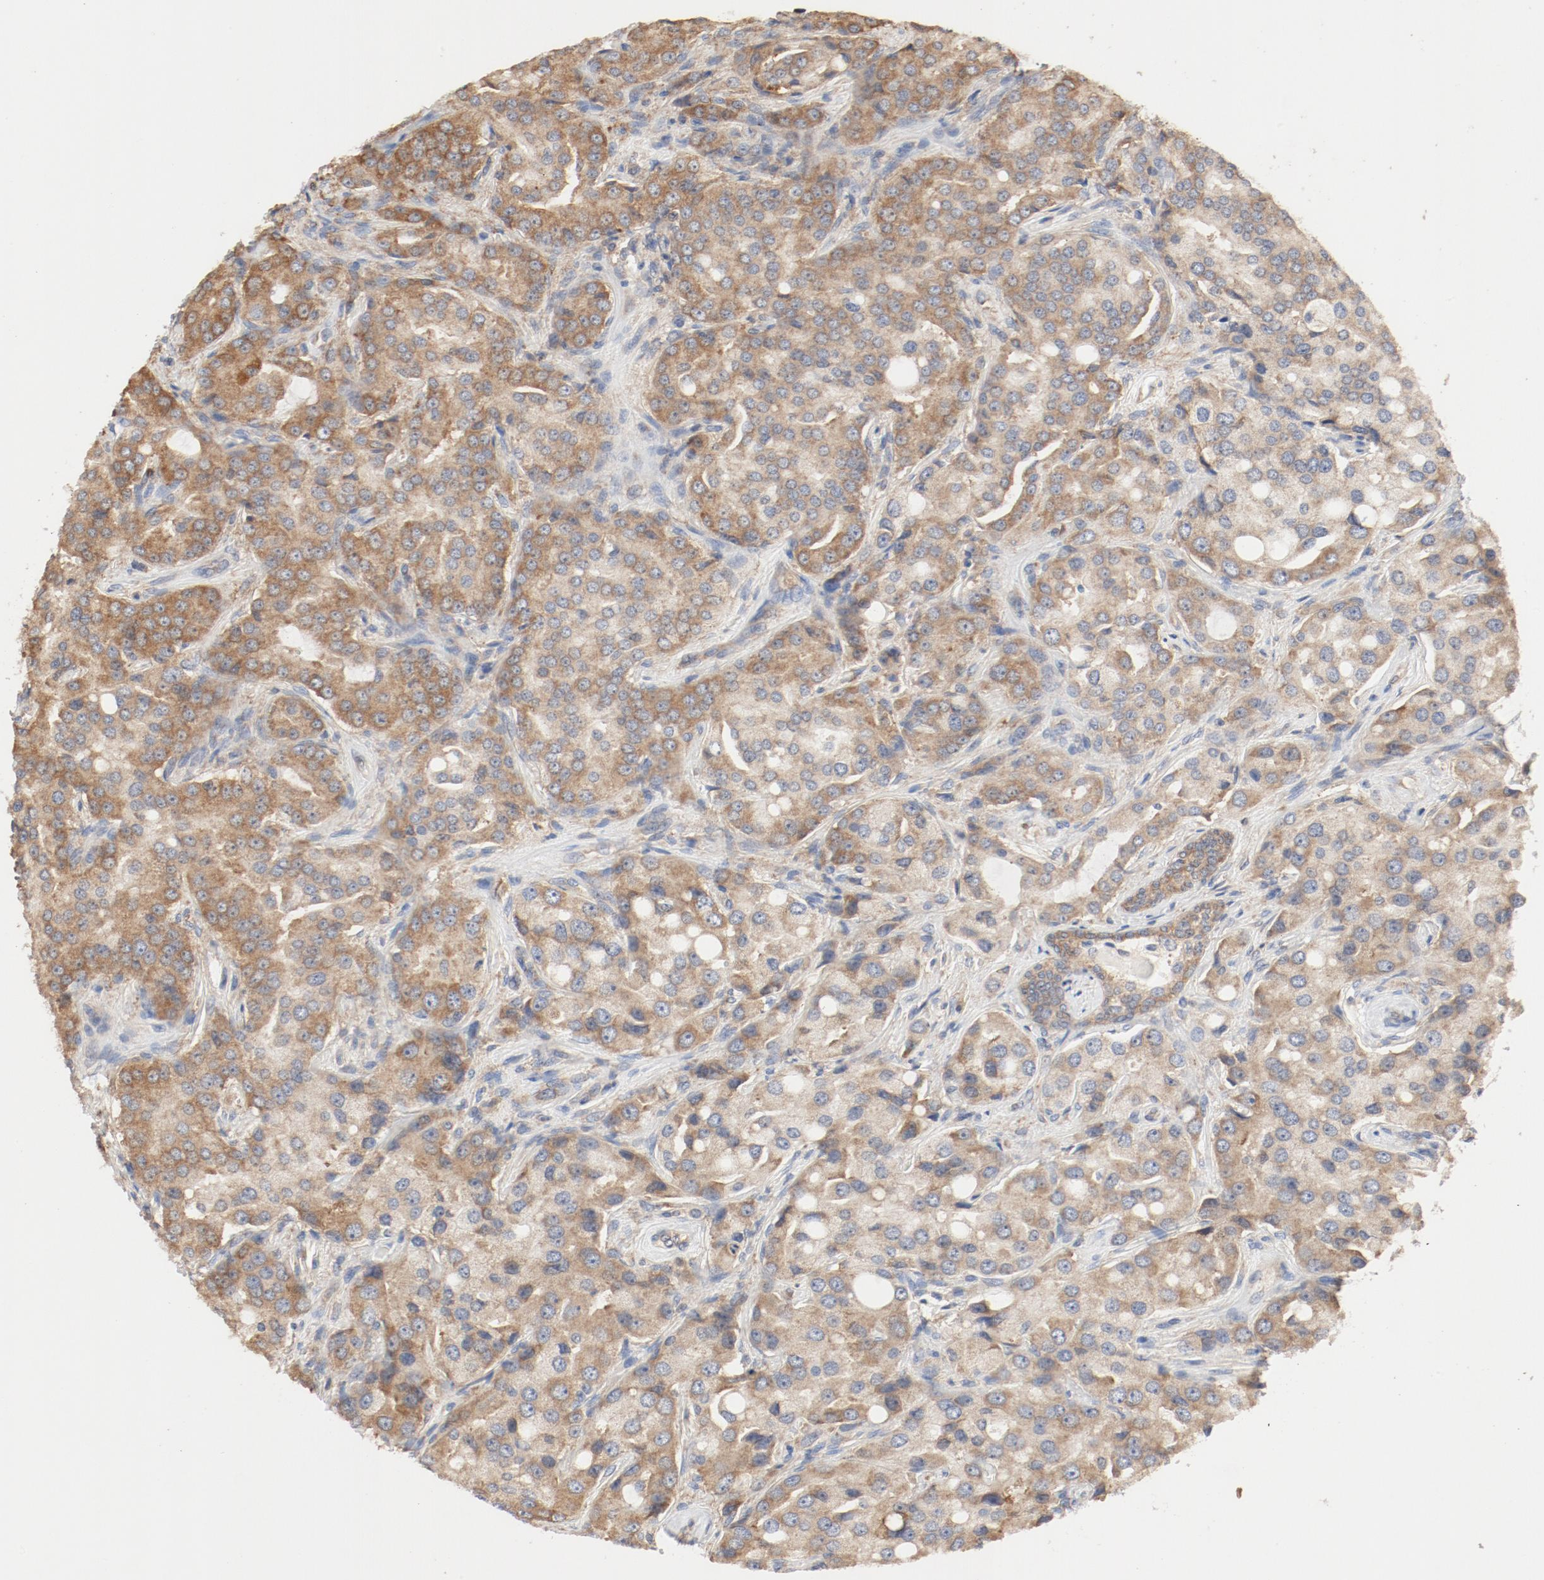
{"staining": {"intensity": "moderate", "quantity": ">75%", "location": "cytoplasmic/membranous"}, "tissue": "prostate cancer", "cell_type": "Tumor cells", "image_type": "cancer", "snomed": [{"axis": "morphology", "description": "Adenocarcinoma, High grade"}, {"axis": "topography", "description": "Prostate"}], "caption": "Human prostate cancer (high-grade adenocarcinoma) stained for a protein (brown) exhibits moderate cytoplasmic/membranous positive positivity in approximately >75% of tumor cells.", "gene": "RPS6", "patient": {"sex": "male", "age": 72}}